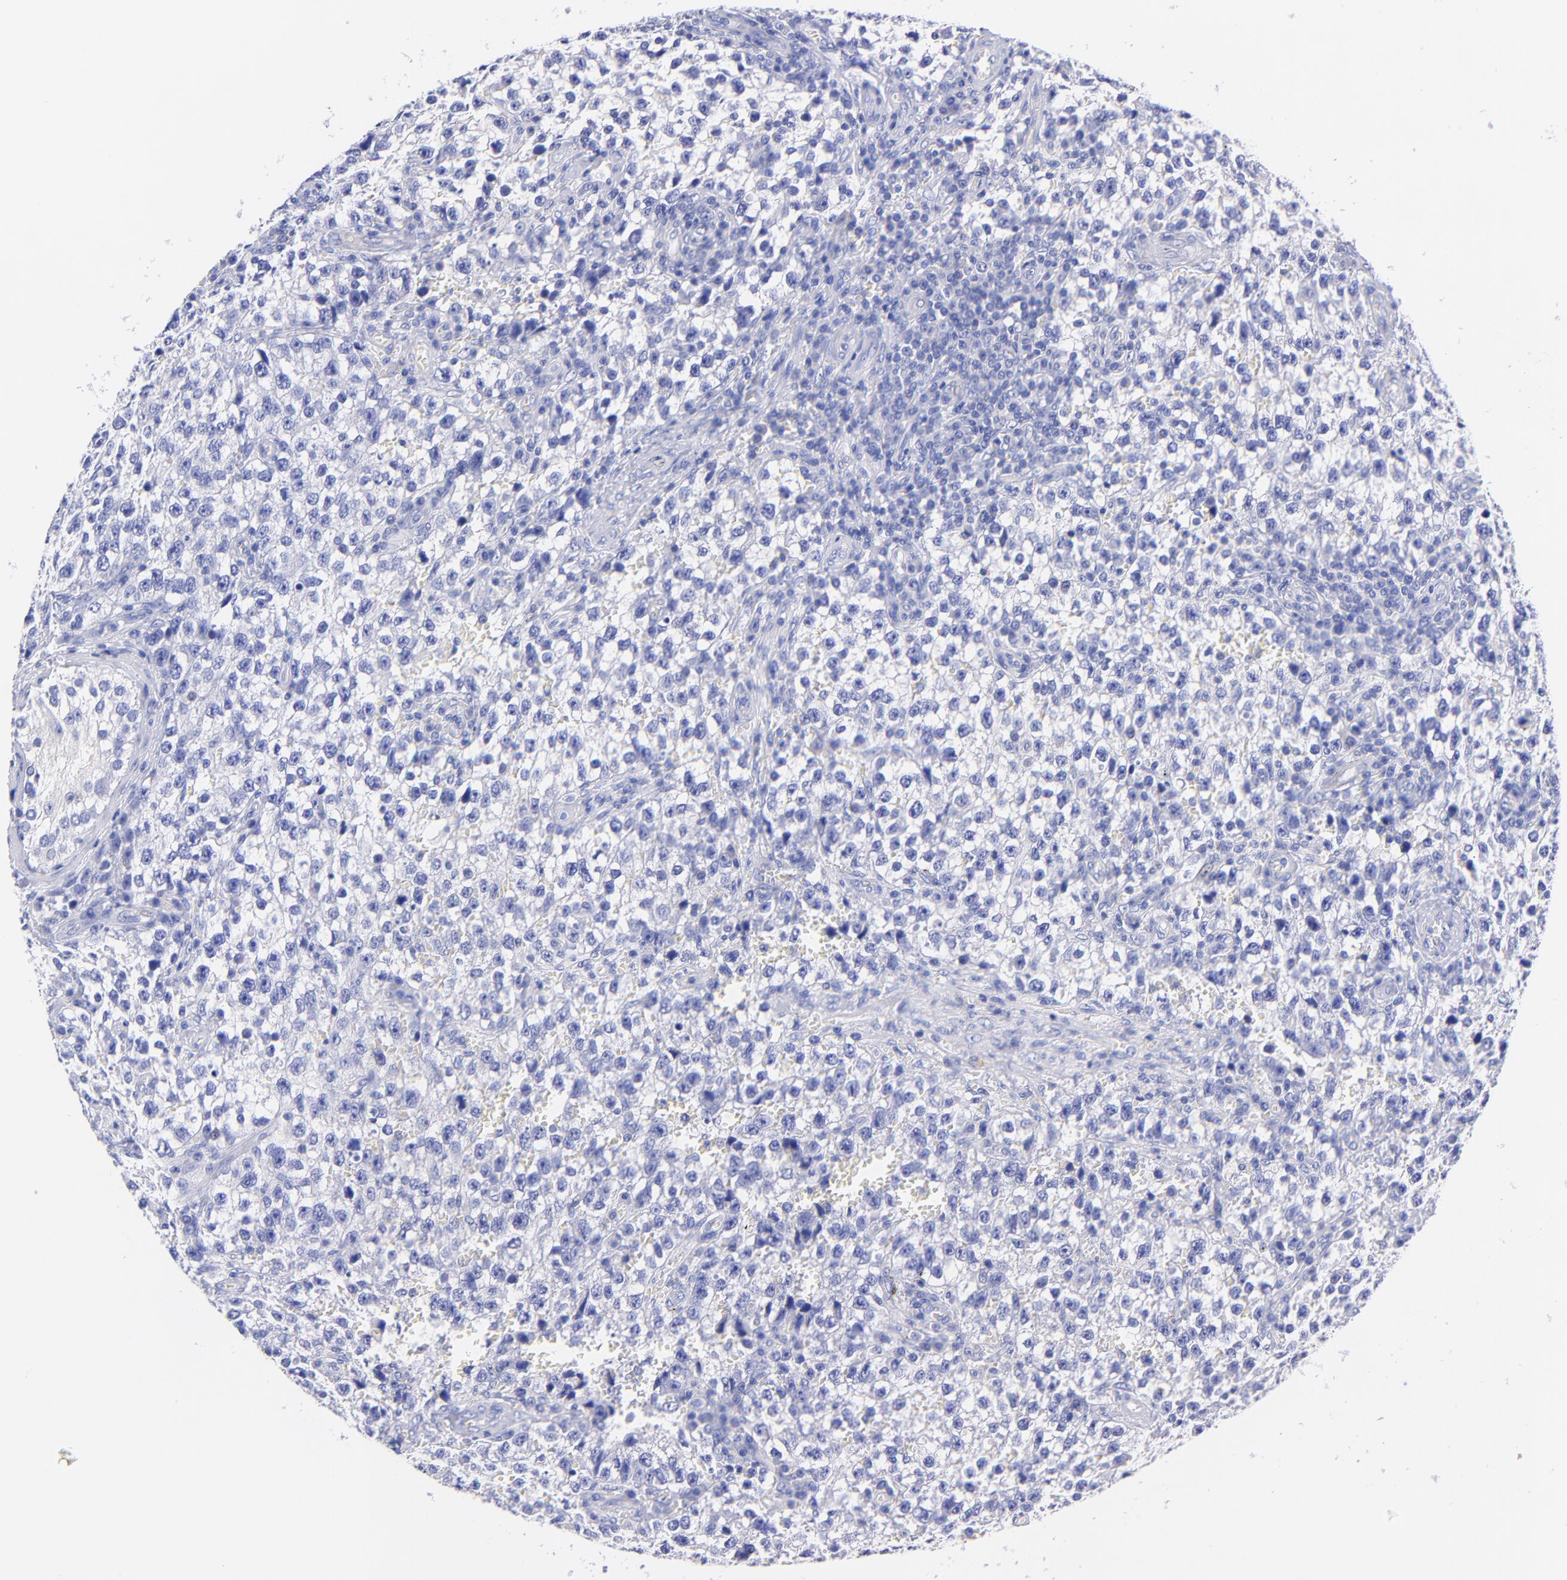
{"staining": {"intensity": "negative", "quantity": "none", "location": "none"}, "tissue": "testis cancer", "cell_type": "Tumor cells", "image_type": "cancer", "snomed": [{"axis": "morphology", "description": "Seminoma, NOS"}, {"axis": "topography", "description": "Testis"}], "caption": "Immunohistochemical staining of testis cancer (seminoma) reveals no significant staining in tumor cells.", "gene": "GPHN", "patient": {"sex": "male", "age": 38}}